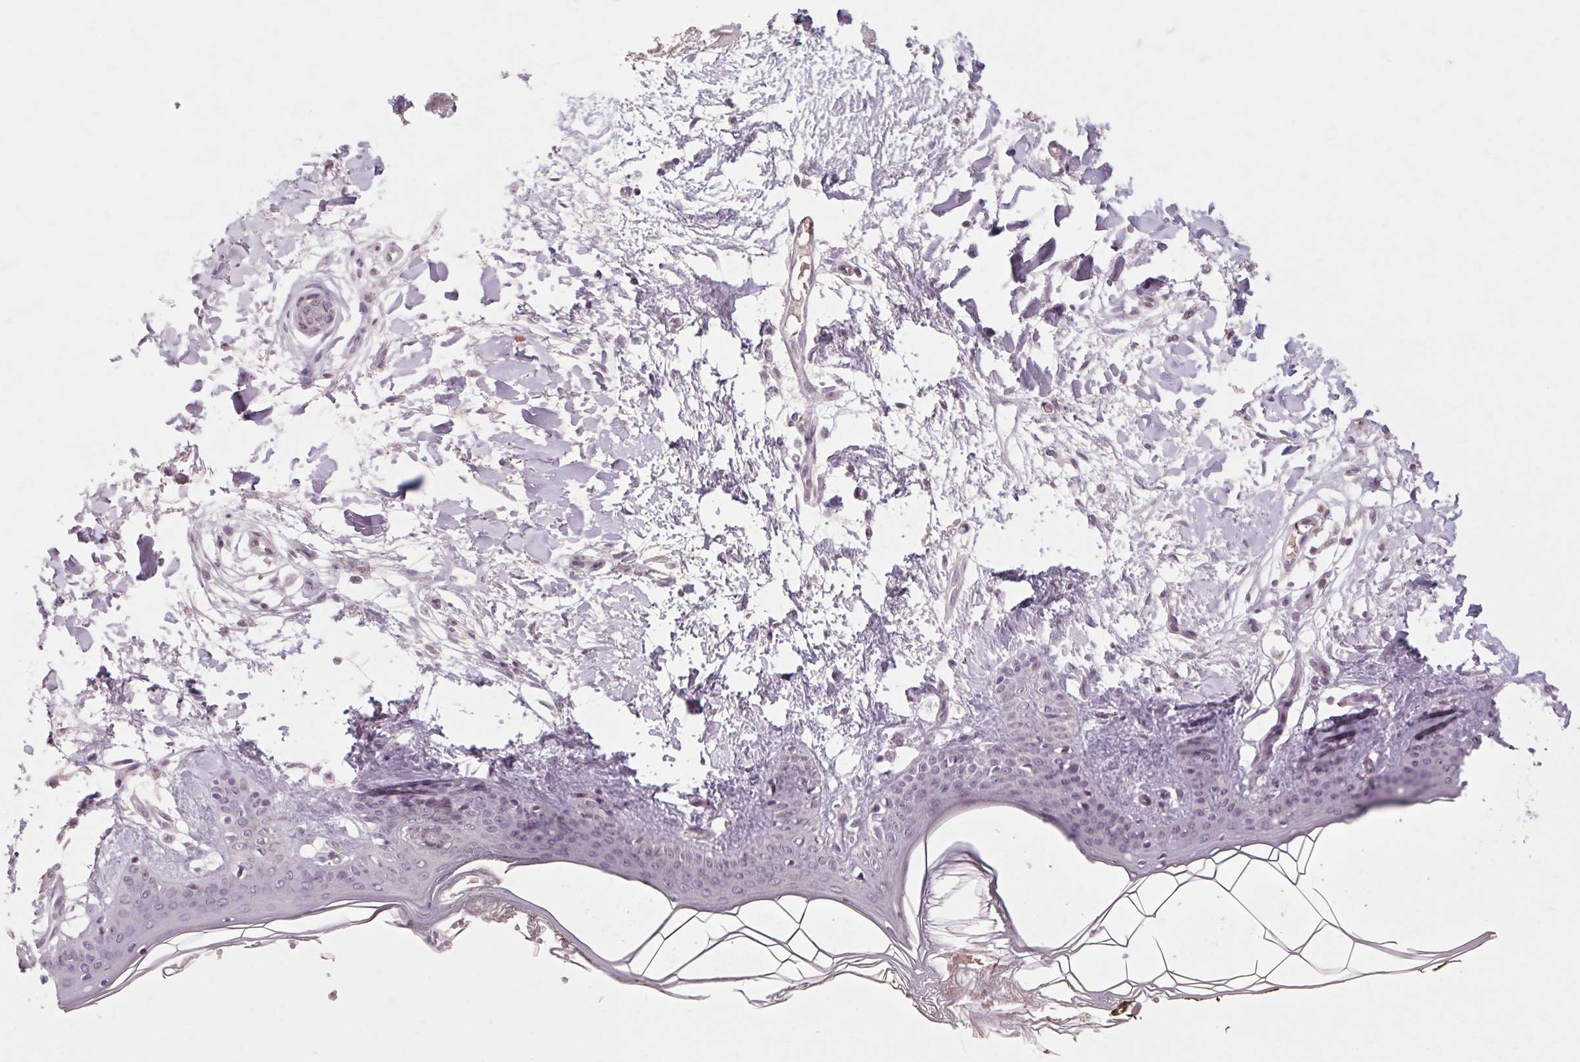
{"staining": {"intensity": "negative", "quantity": "none", "location": "none"}, "tissue": "skin", "cell_type": "Fibroblasts", "image_type": "normal", "snomed": [{"axis": "morphology", "description": "Normal tissue, NOS"}, {"axis": "topography", "description": "Skin"}], "caption": "High power microscopy photomicrograph of an immunohistochemistry (IHC) image of normal skin, revealing no significant staining in fibroblasts.", "gene": "POMC", "patient": {"sex": "female", "age": 34}}